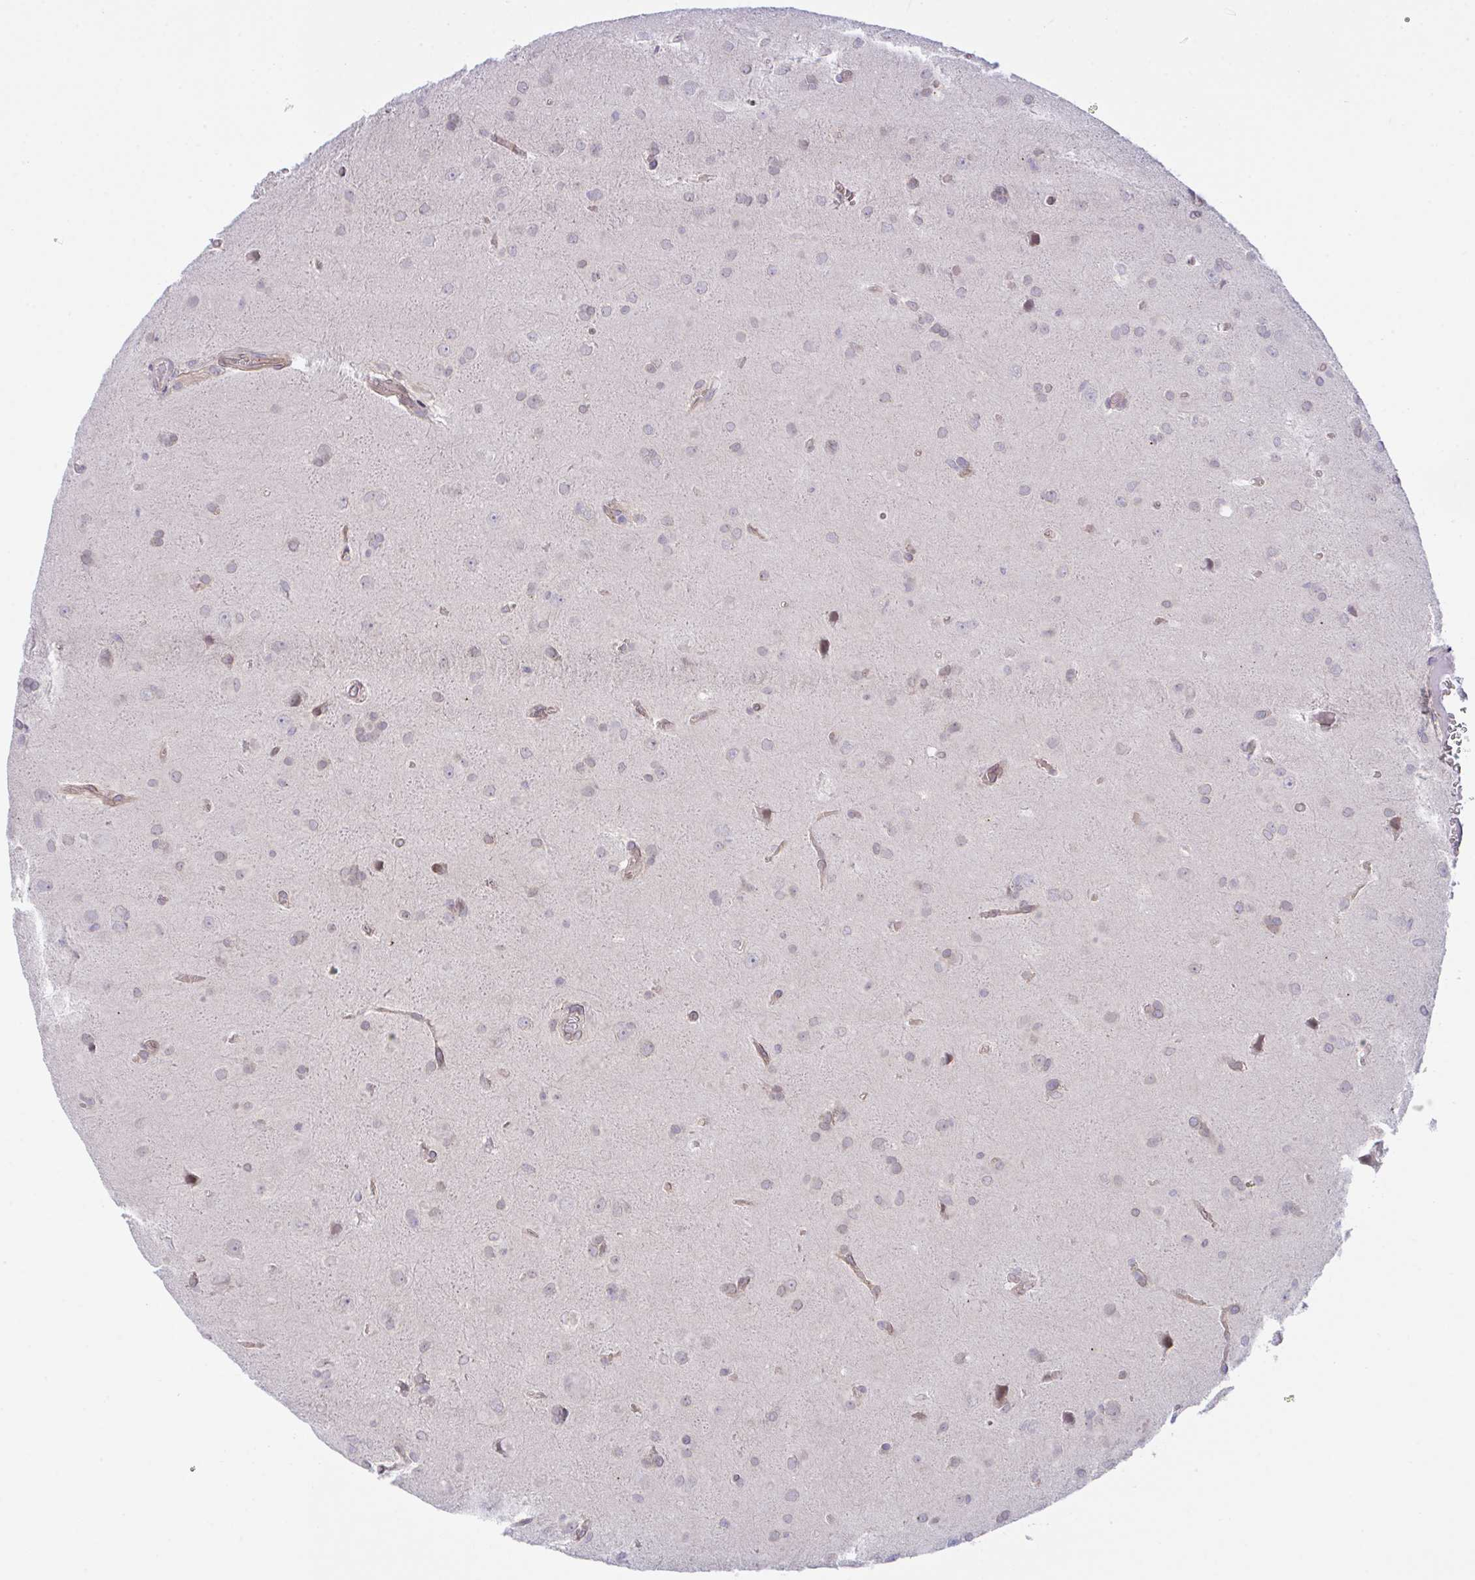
{"staining": {"intensity": "negative", "quantity": "none", "location": "none"}, "tissue": "glioma", "cell_type": "Tumor cells", "image_type": "cancer", "snomed": [{"axis": "morphology", "description": "Glioma, malignant, Low grade"}, {"axis": "topography", "description": "Brain"}], "caption": "This is an IHC histopathology image of human glioma. There is no staining in tumor cells.", "gene": "ZBED3", "patient": {"sex": "male", "age": 58}}